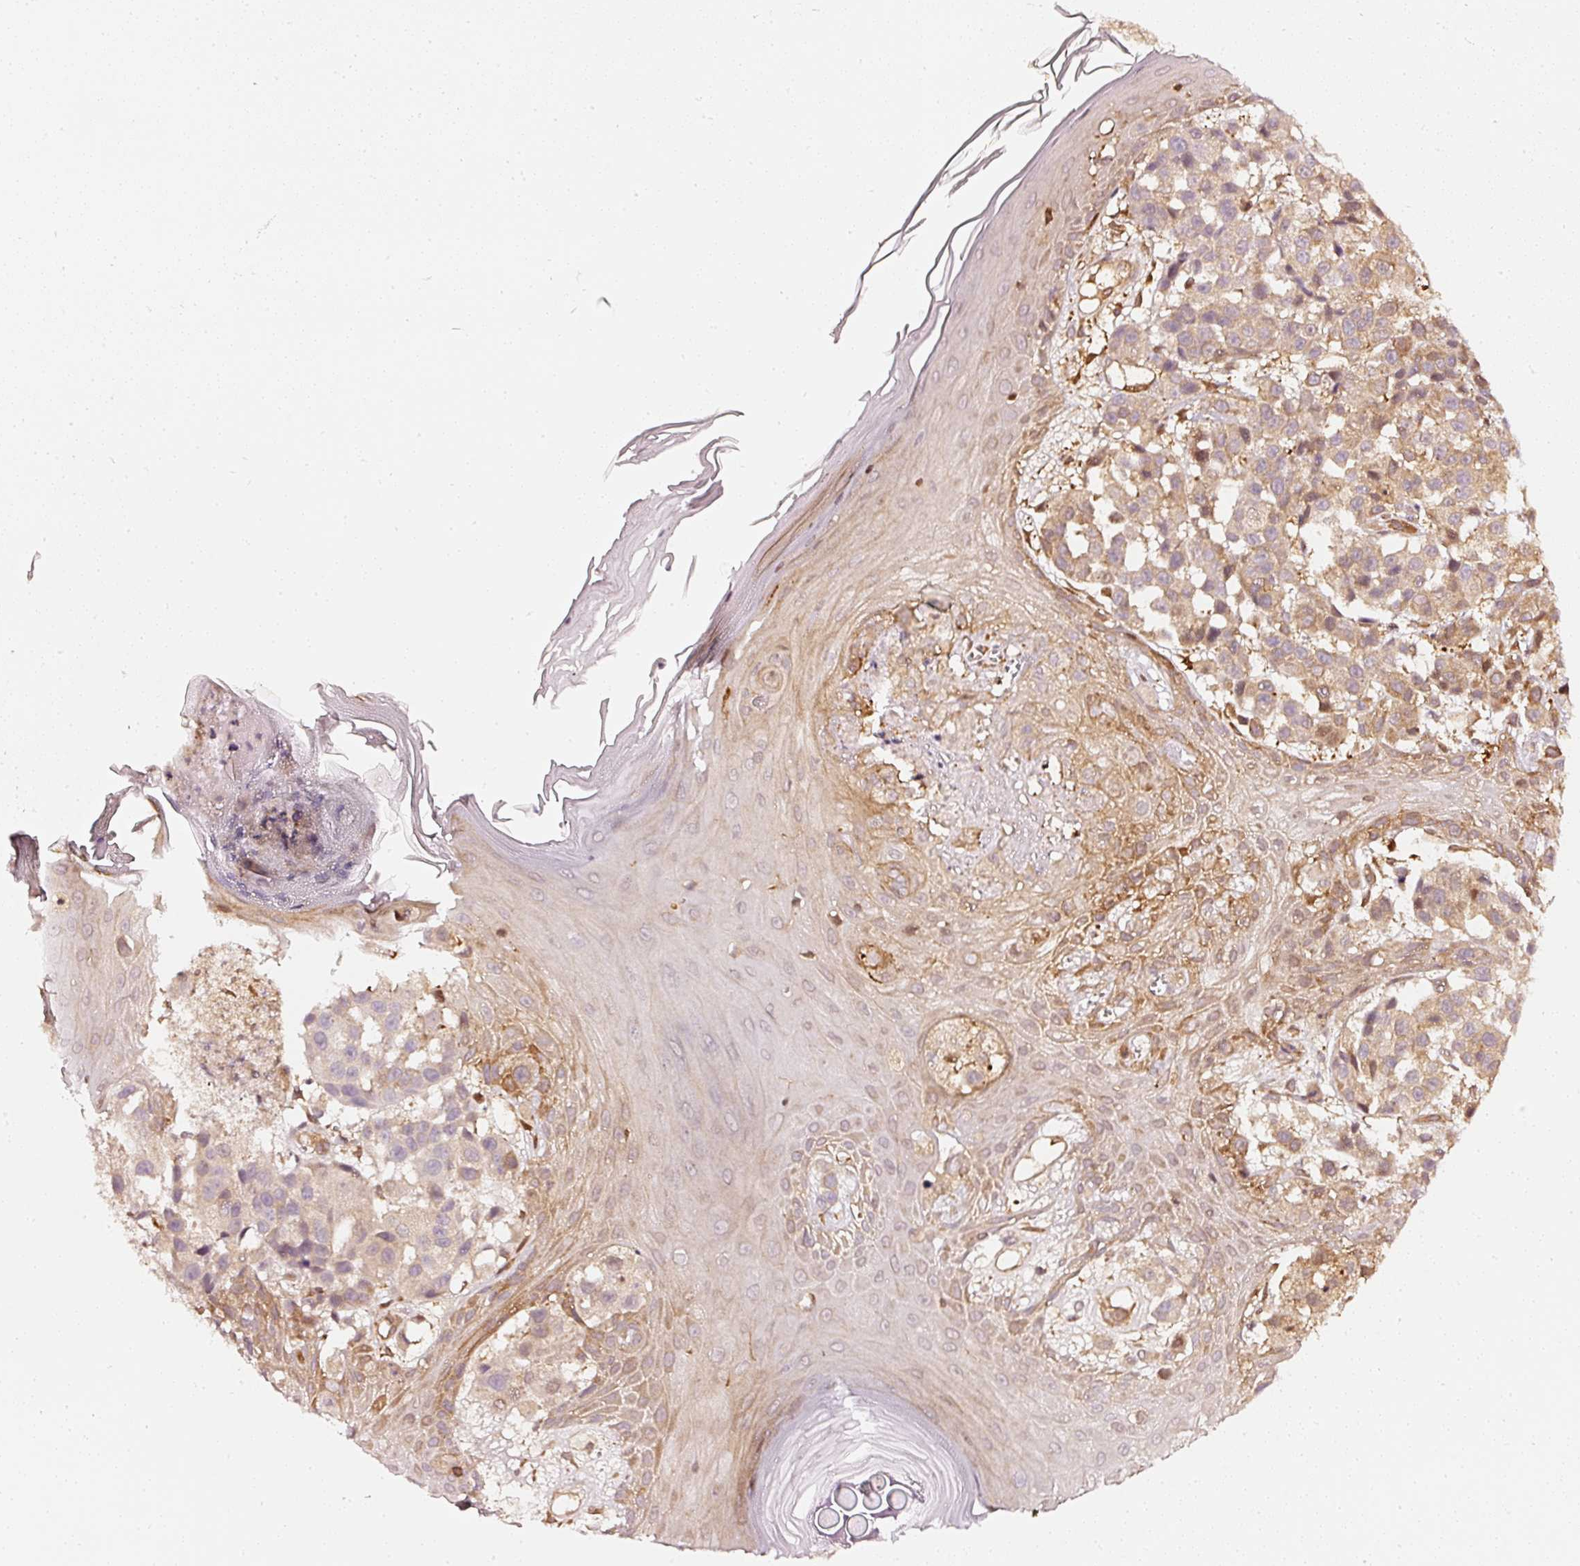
{"staining": {"intensity": "moderate", "quantity": "25%-75%", "location": "cytoplasmic/membranous"}, "tissue": "melanoma", "cell_type": "Tumor cells", "image_type": "cancer", "snomed": [{"axis": "morphology", "description": "Malignant melanoma, NOS"}, {"axis": "topography", "description": "Skin"}], "caption": "Protein staining by immunohistochemistry demonstrates moderate cytoplasmic/membranous expression in about 25%-75% of tumor cells in melanoma. (Stains: DAB (3,3'-diaminobenzidine) in brown, nuclei in blue, Microscopy: brightfield microscopy at high magnification).", "gene": "ASMTL", "patient": {"sex": "male", "age": 39}}